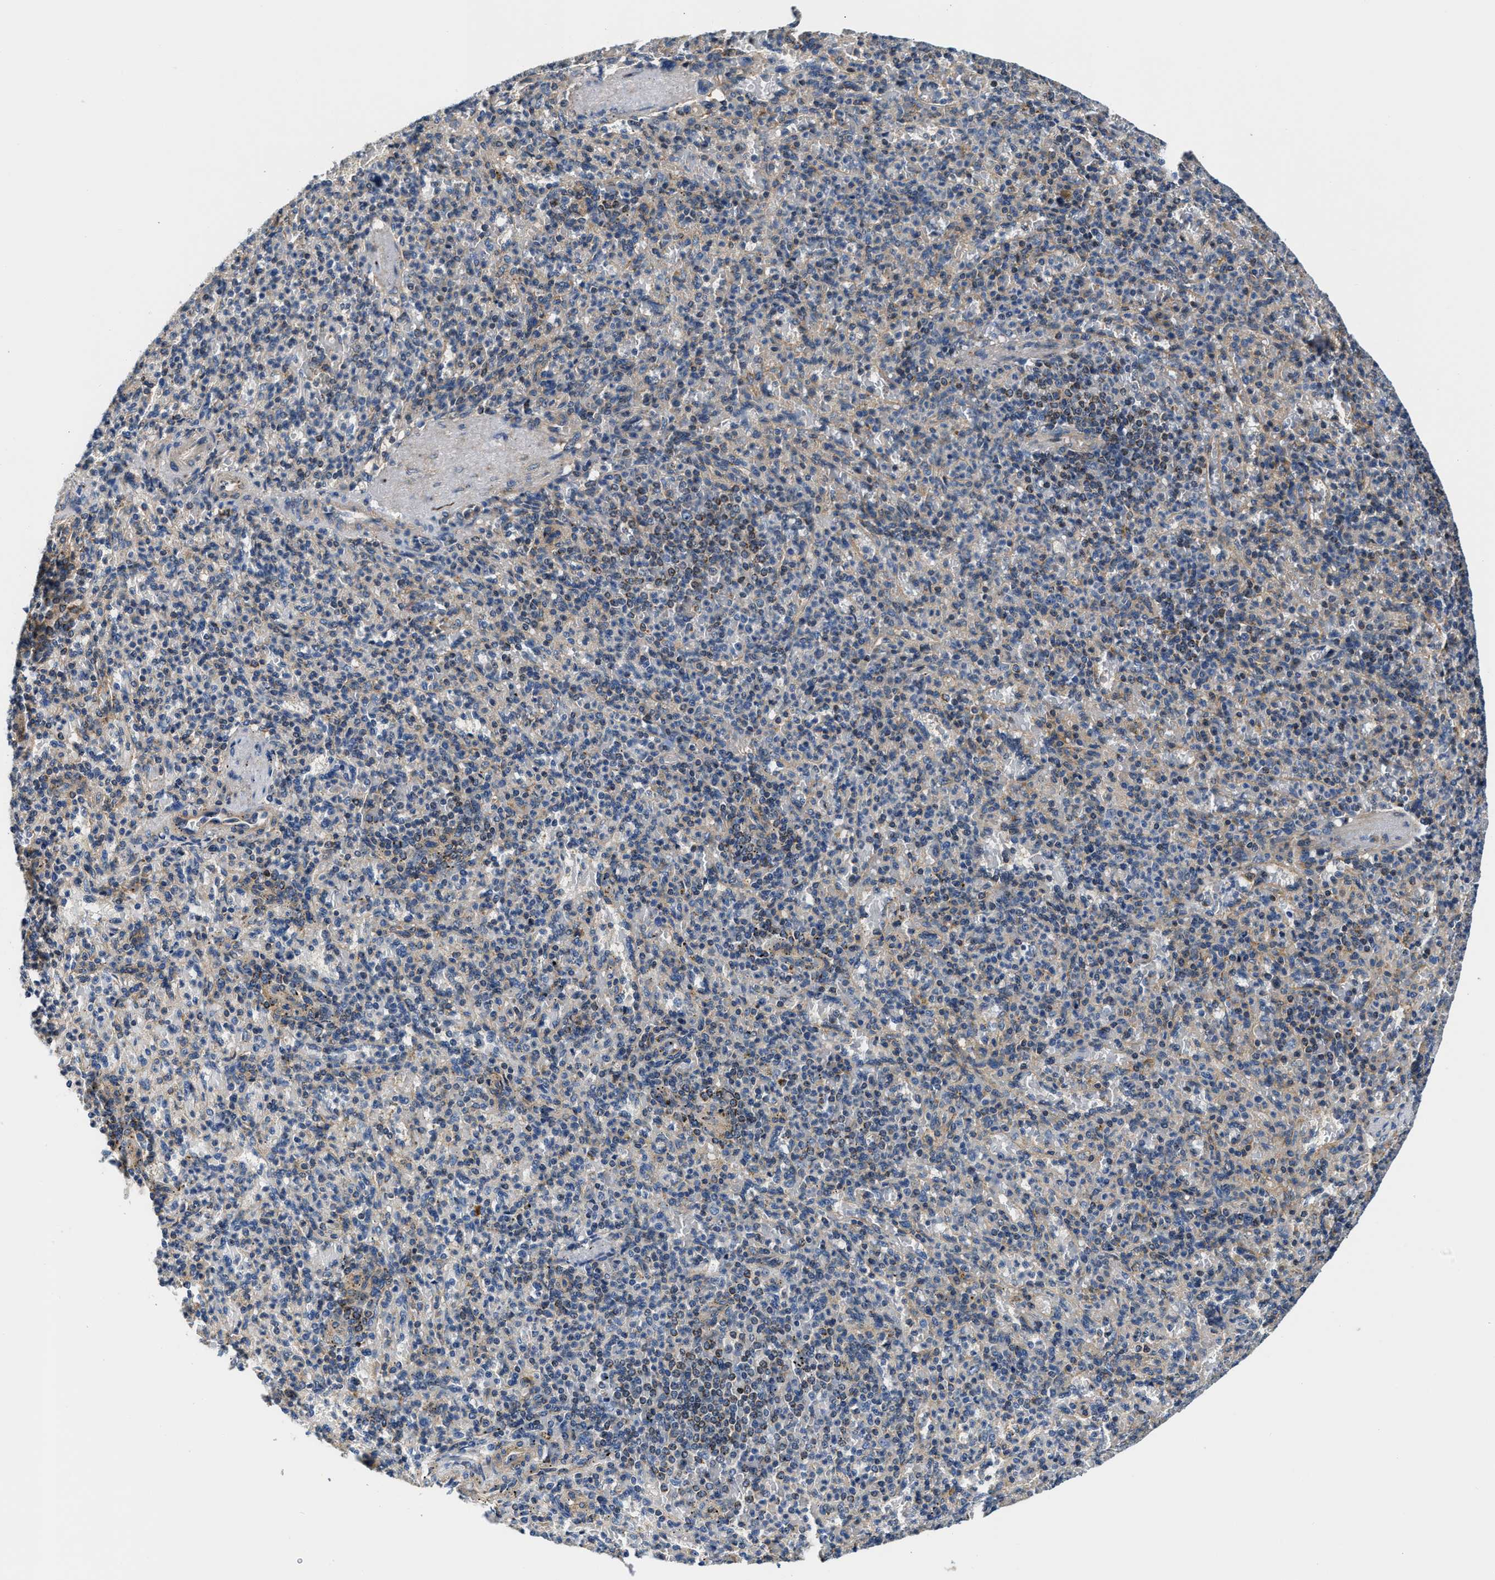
{"staining": {"intensity": "negative", "quantity": "none", "location": "none"}, "tissue": "spleen", "cell_type": "Cells in red pulp", "image_type": "normal", "snomed": [{"axis": "morphology", "description": "Normal tissue, NOS"}, {"axis": "topography", "description": "Spleen"}], "caption": "Human spleen stained for a protein using IHC reveals no positivity in cells in red pulp.", "gene": "TEX2", "patient": {"sex": "female", "age": 74}}